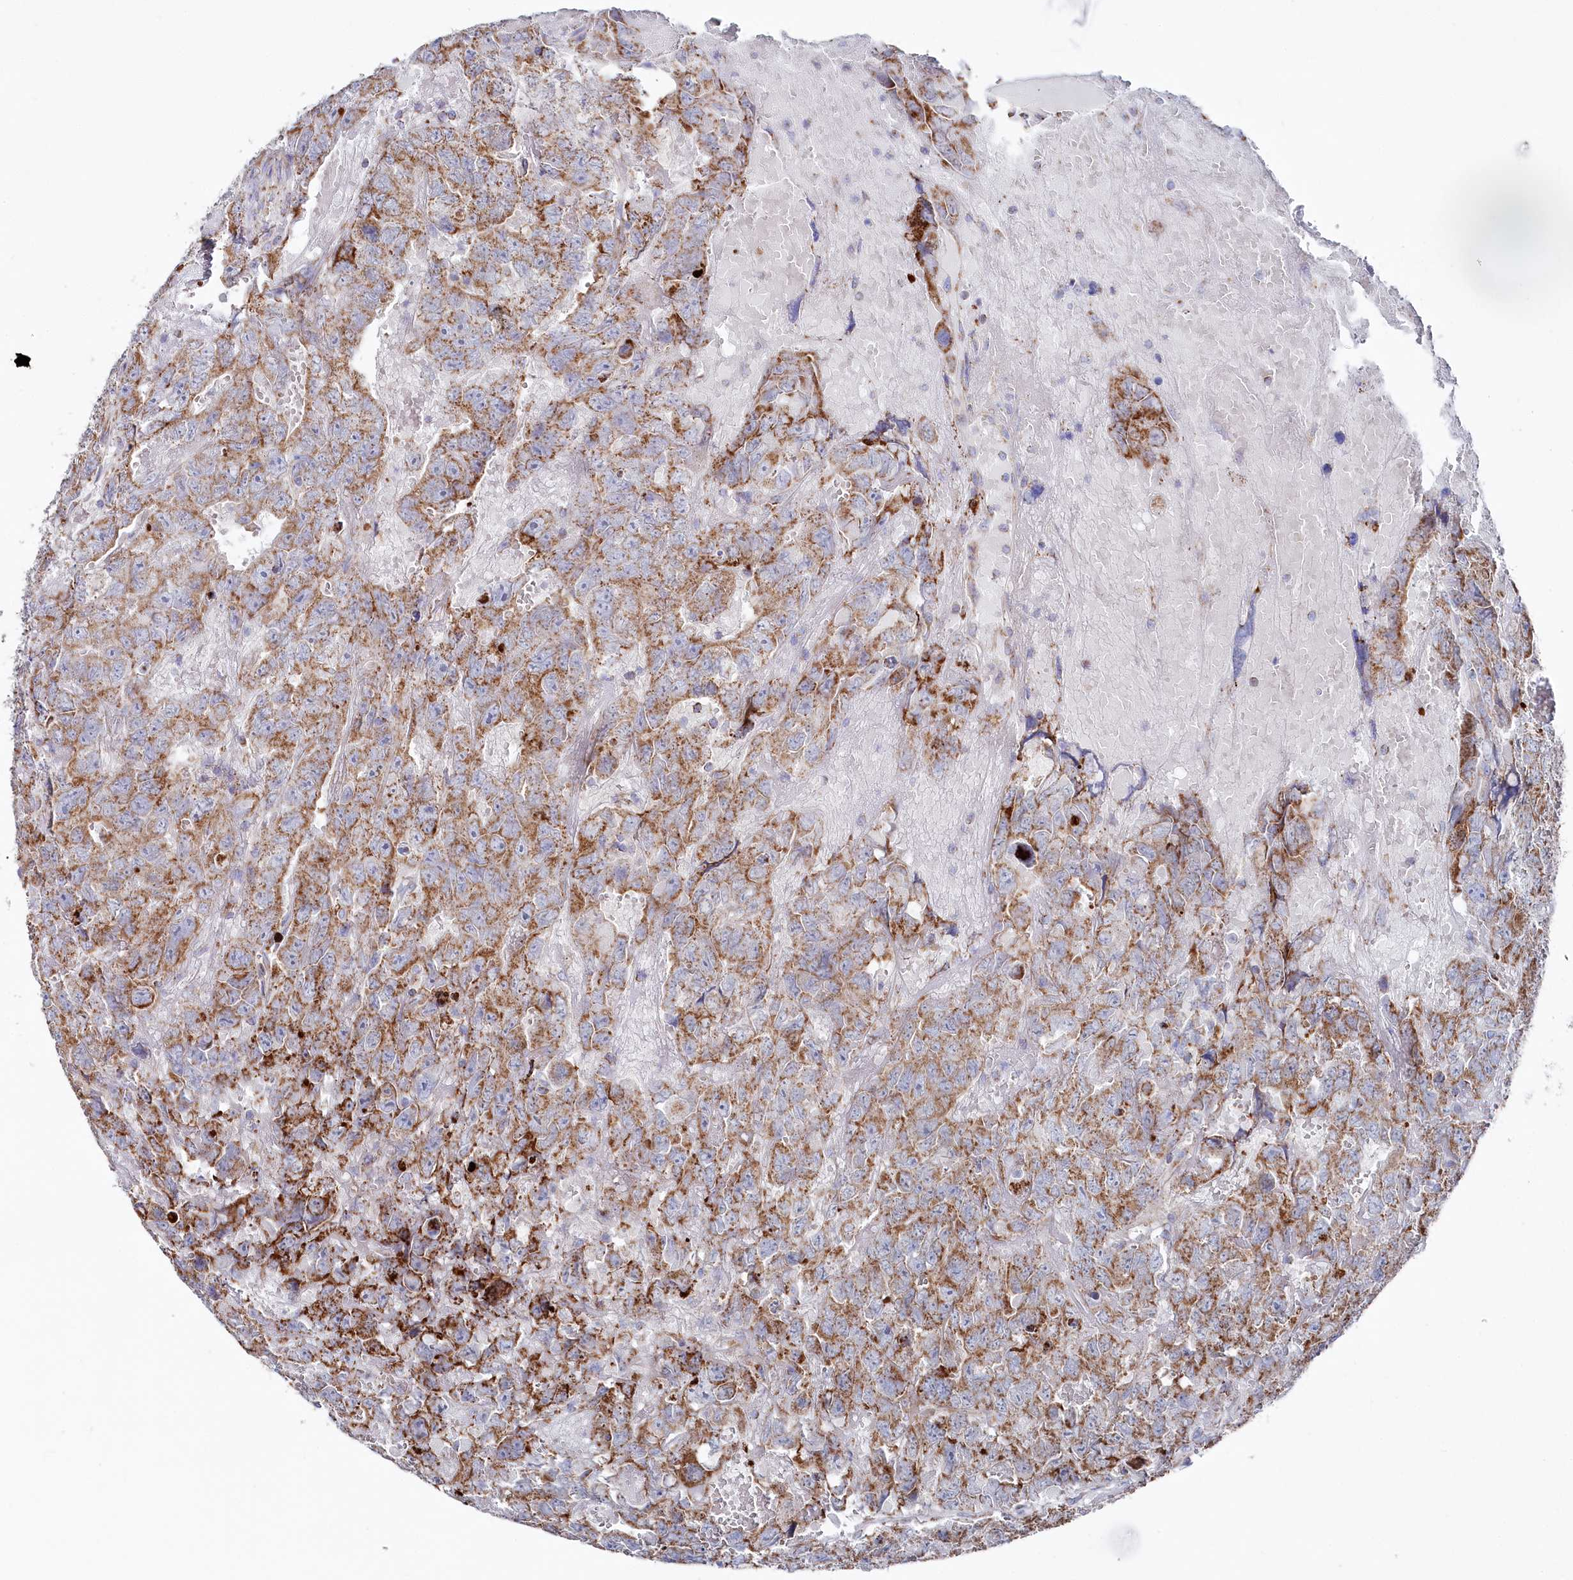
{"staining": {"intensity": "moderate", "quantity": ">75%", "location": "cytoplasmic/membranous"}, "tissue": "testis cancer", "cell_type": "Tumor cells", "image_type": "cancer", "snomed": [{"axis": "morphology", "description": "Carcinoma, Embryonal, NOS"}, {"axis": "topography", "description": "Testis"}], "caption": "Brown immunohistochemical staining in testis cancer shows moderate cytoplasmic/membranous positivity in about >75% of tumor cells.", "gene": "GLS2", "patient": {"sex": "male", "age": 45}}